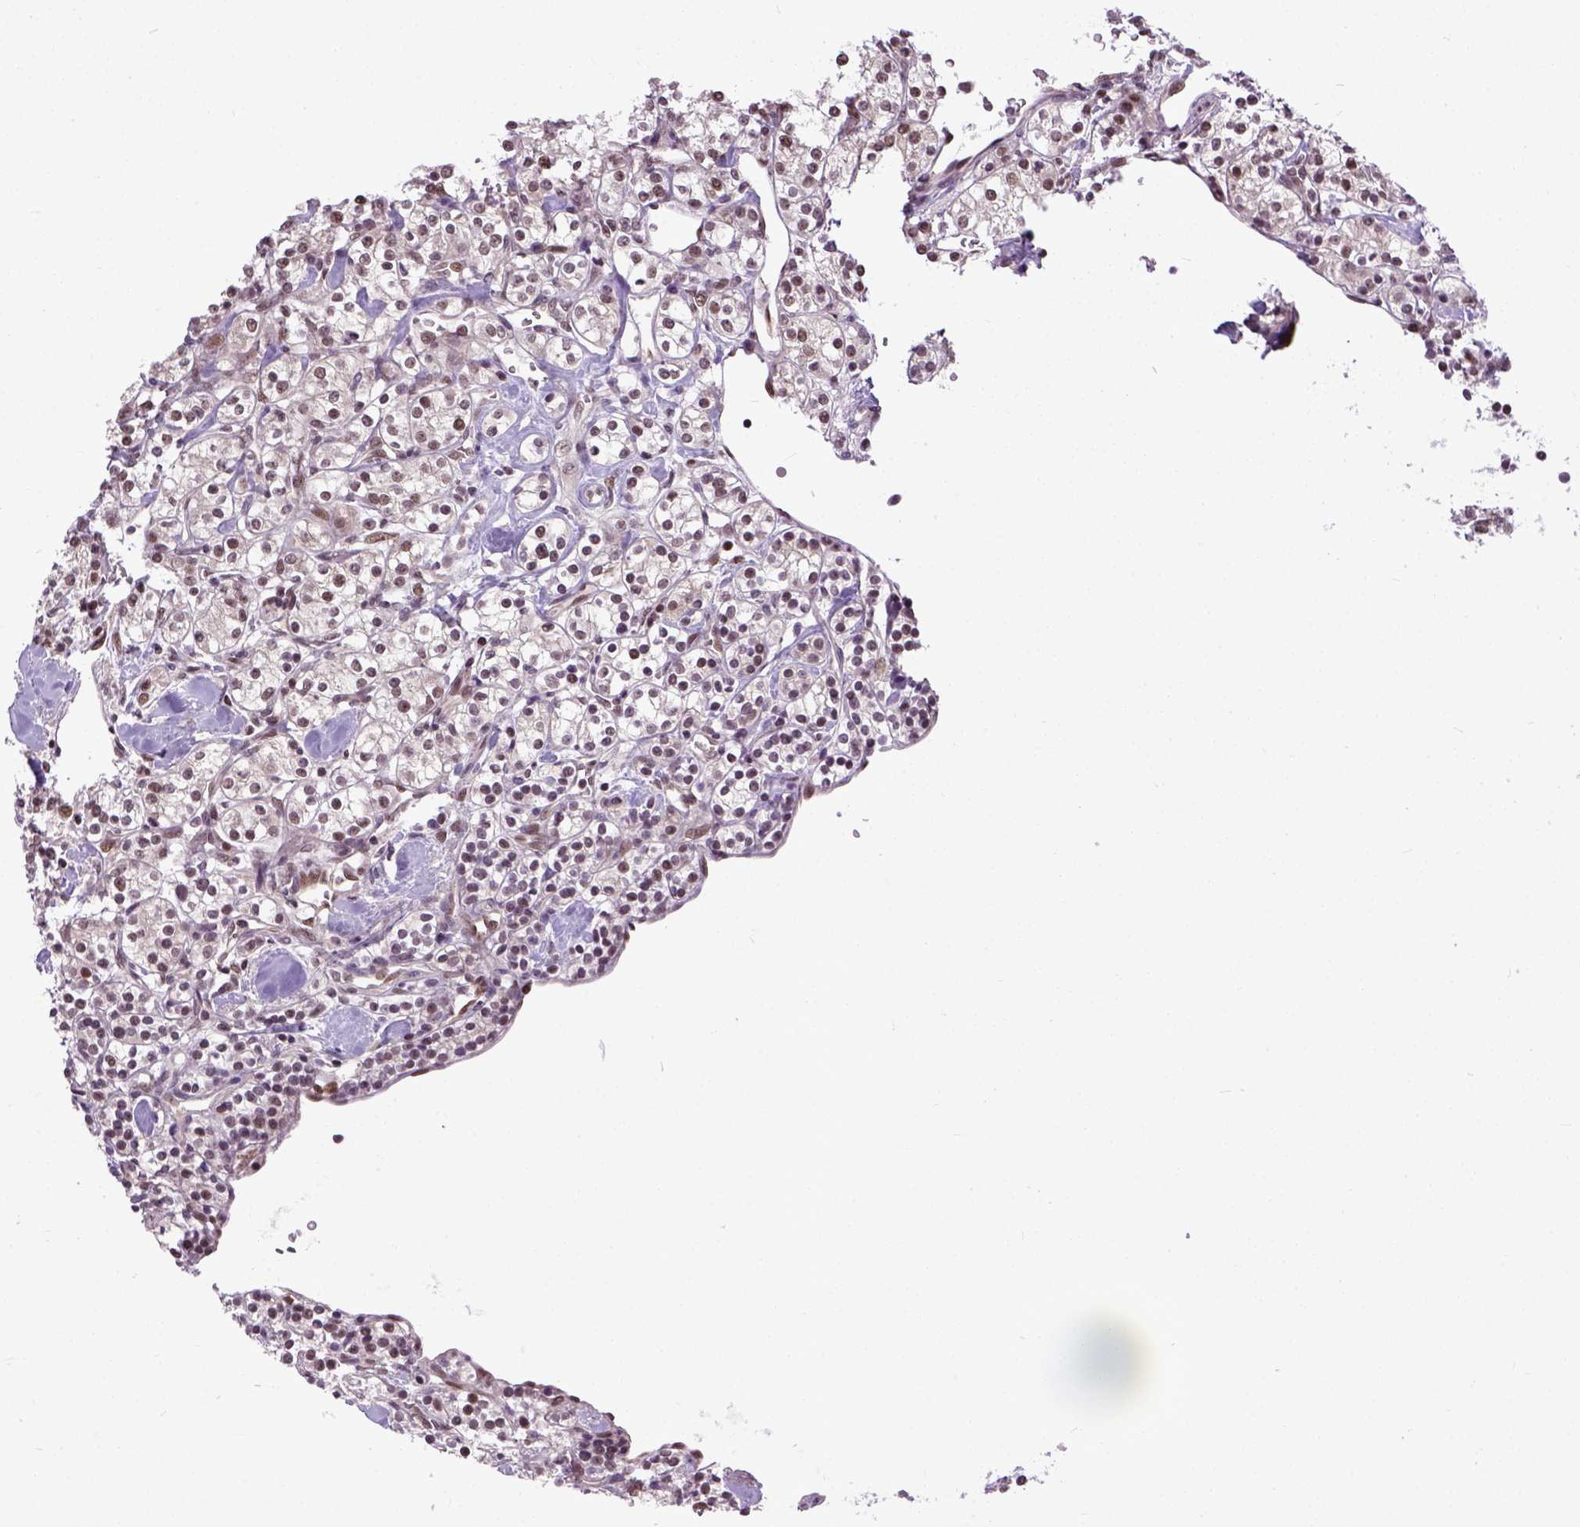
{"staining": {"intensity": "moderate", "quantity": ">75%", "location": "nuclear"}, "tissue": "renal cancer", "cell_type": "Tumor cells", "image_type": "cancer", "snomed": [{"axis": "morphology", "description": "Adenocarcinoma, NOS"}, {"axis": "topography", "description": "Kidney"}], "caption": "The photomicrograph reveals a brown stain indicating the presence of a protein in the nuclear of tumor cells in renal cancer (adenocarcinoma). (IHC, brightfield microscopy, high magnification).", "gene": "UBA3", "patient": {"sex": "male", "age": 77}}